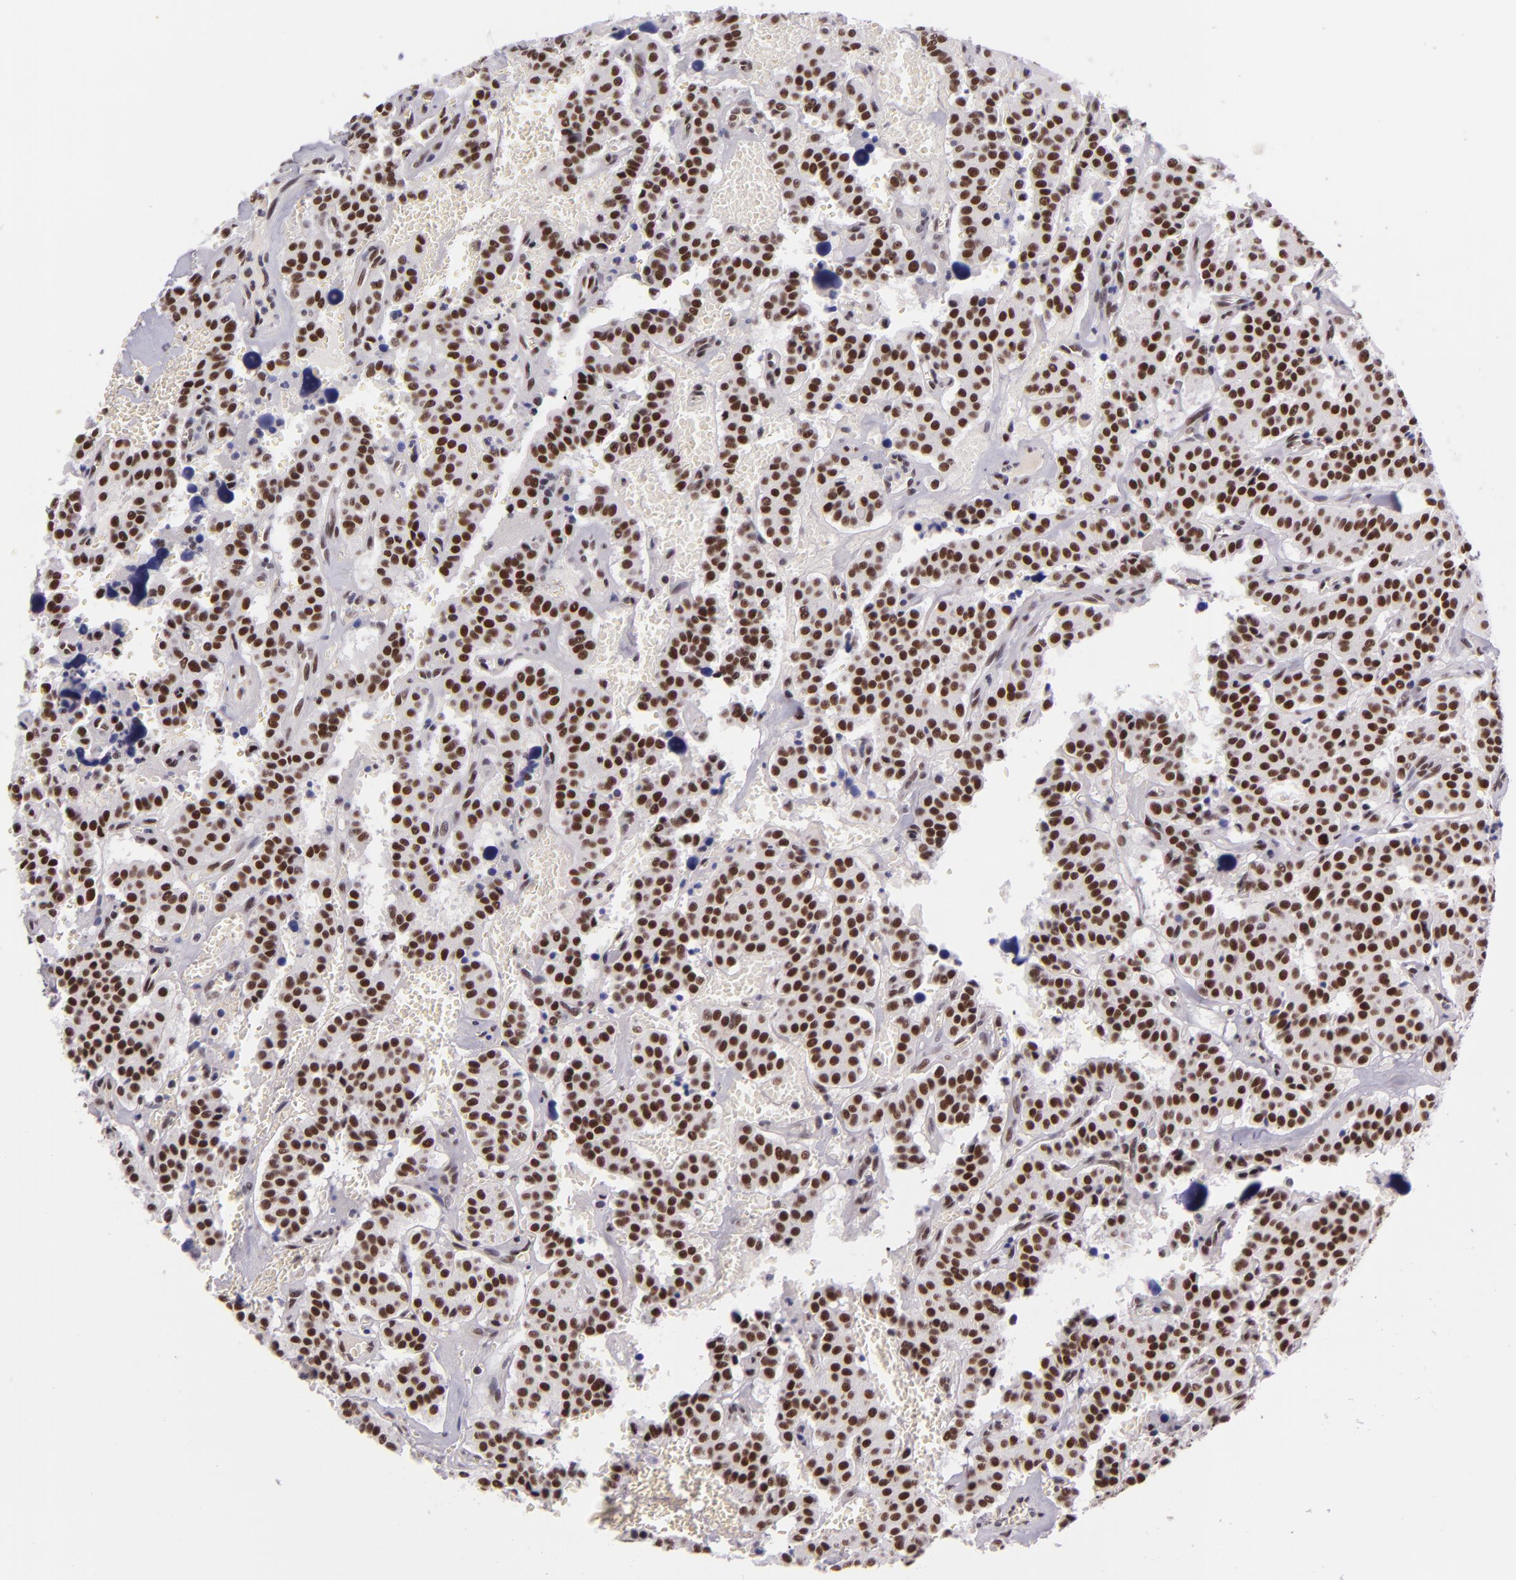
{"staining": {"intensity": "strong", "quantity": ">75%", "location": "nuclear"}, "tissue": "carcinoid", "cell_type": "Tumor cells", "image_type": "cancer", "snomed": [{"axis": "morphology", "description": "Carcinoid, malignant, NOS"}, {"axis": "topography", "description": "Bronchus"}], "caption": "Immunohistochemistry image of neoplastic tissue: carcinoid stained using immunohistochemistry (IHC) shows high levels of strong protein expression localized specifically in the nuclear of tumor cells, appearing as a nuclear brown color.", "gene": "GPKOW", "patient": {"sex": "male", "age": 55}}